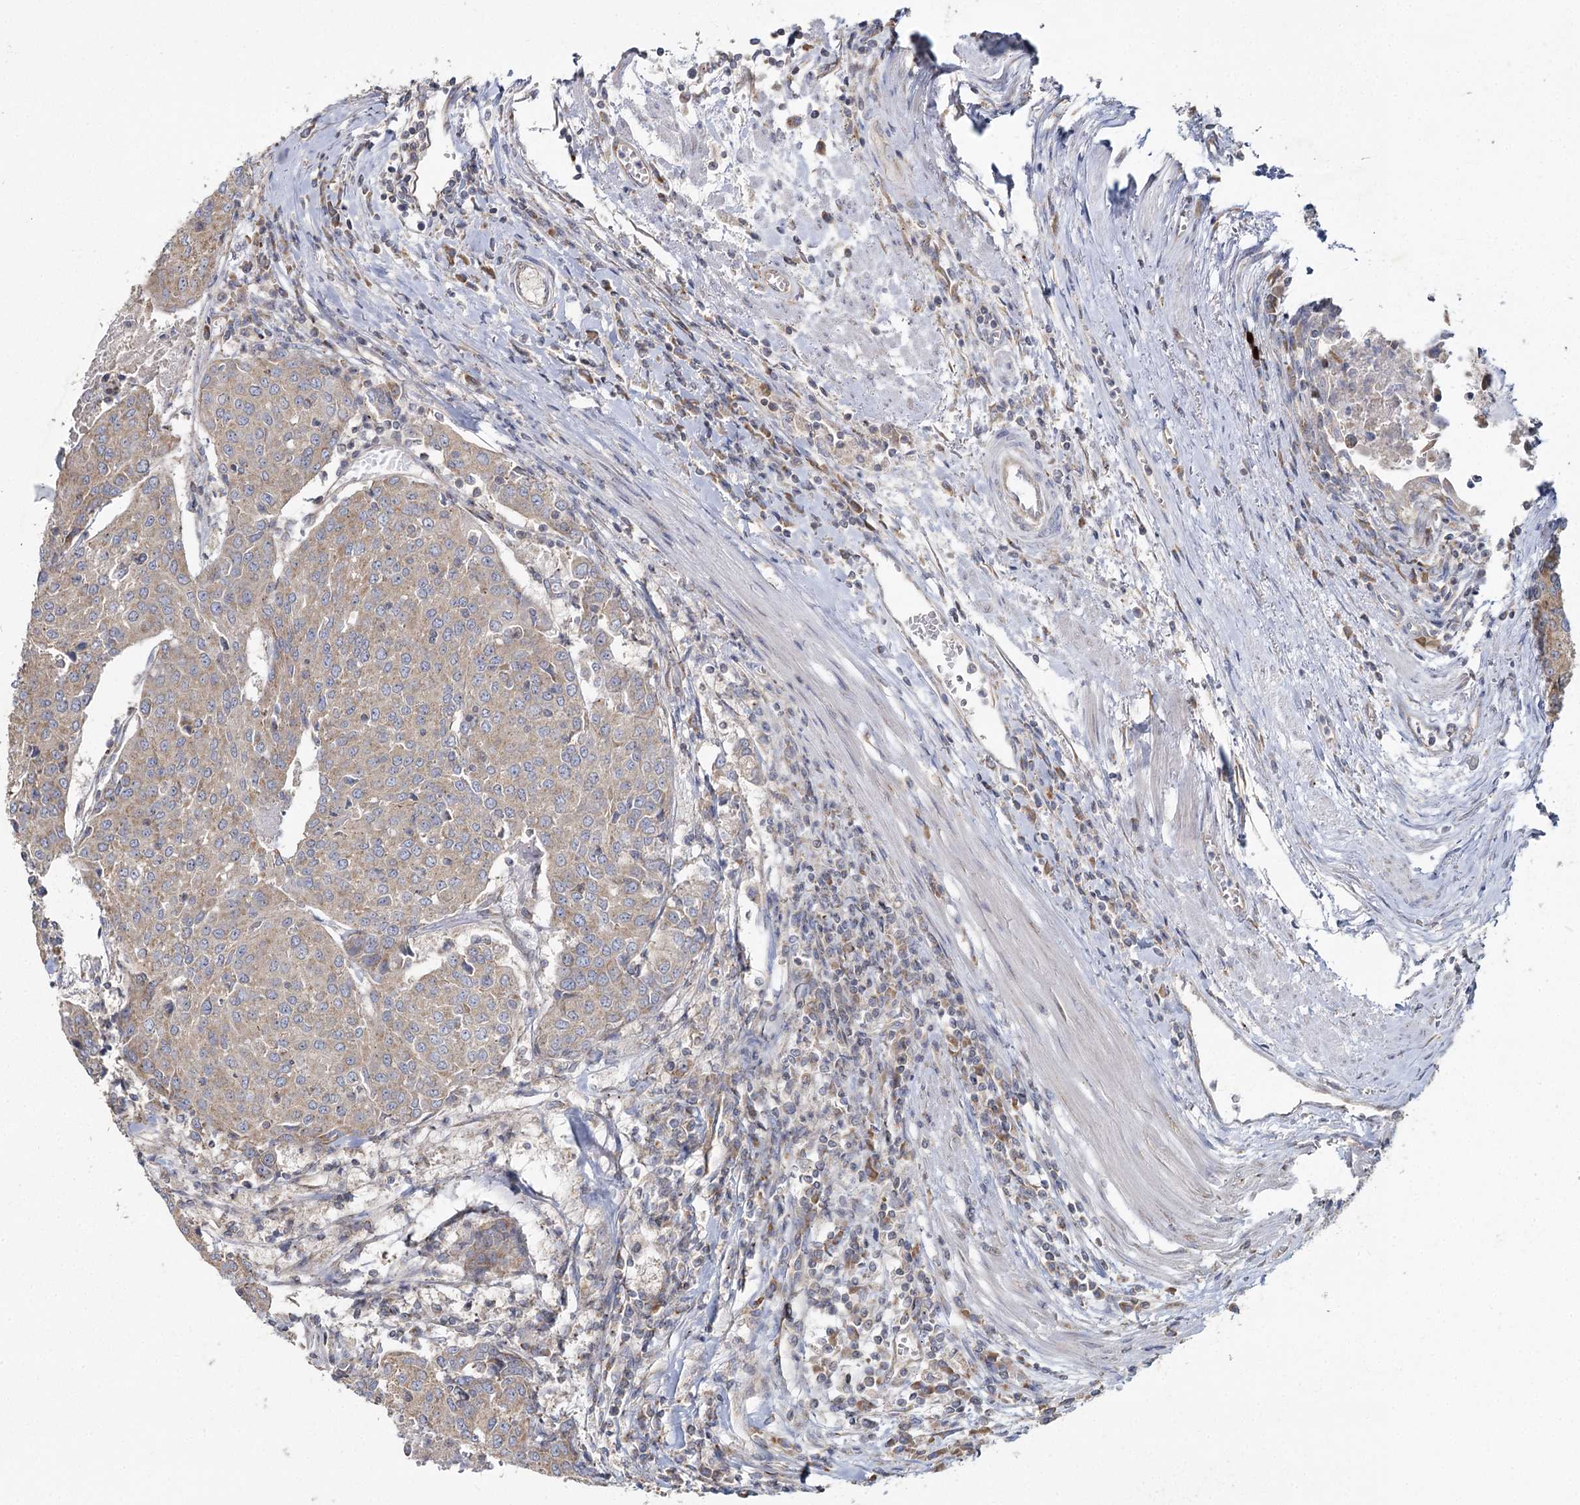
{"staining": {"intensity": "weak", "quantity": ">75%", "location": "cytoplasmic/membranous"}, "tissue": "urothelial cancer", "cell_type": "Tumor cells", "image_type": "cancer", "snomed": [{"axis": "morphology", "description": "Urothelial carcinoma, High grade"}, {"axis": "topography", "description": "Urinary bladder"}], "caption": "There is low levels of weak cytoplasmic/membranous expression in tumor cells of high-grade urothelial carcinoma, as demonstrated by immunohistochemical staining (brown color).", "gene": "ACOX2", "patient": {"sex": "female", "age": 85}}